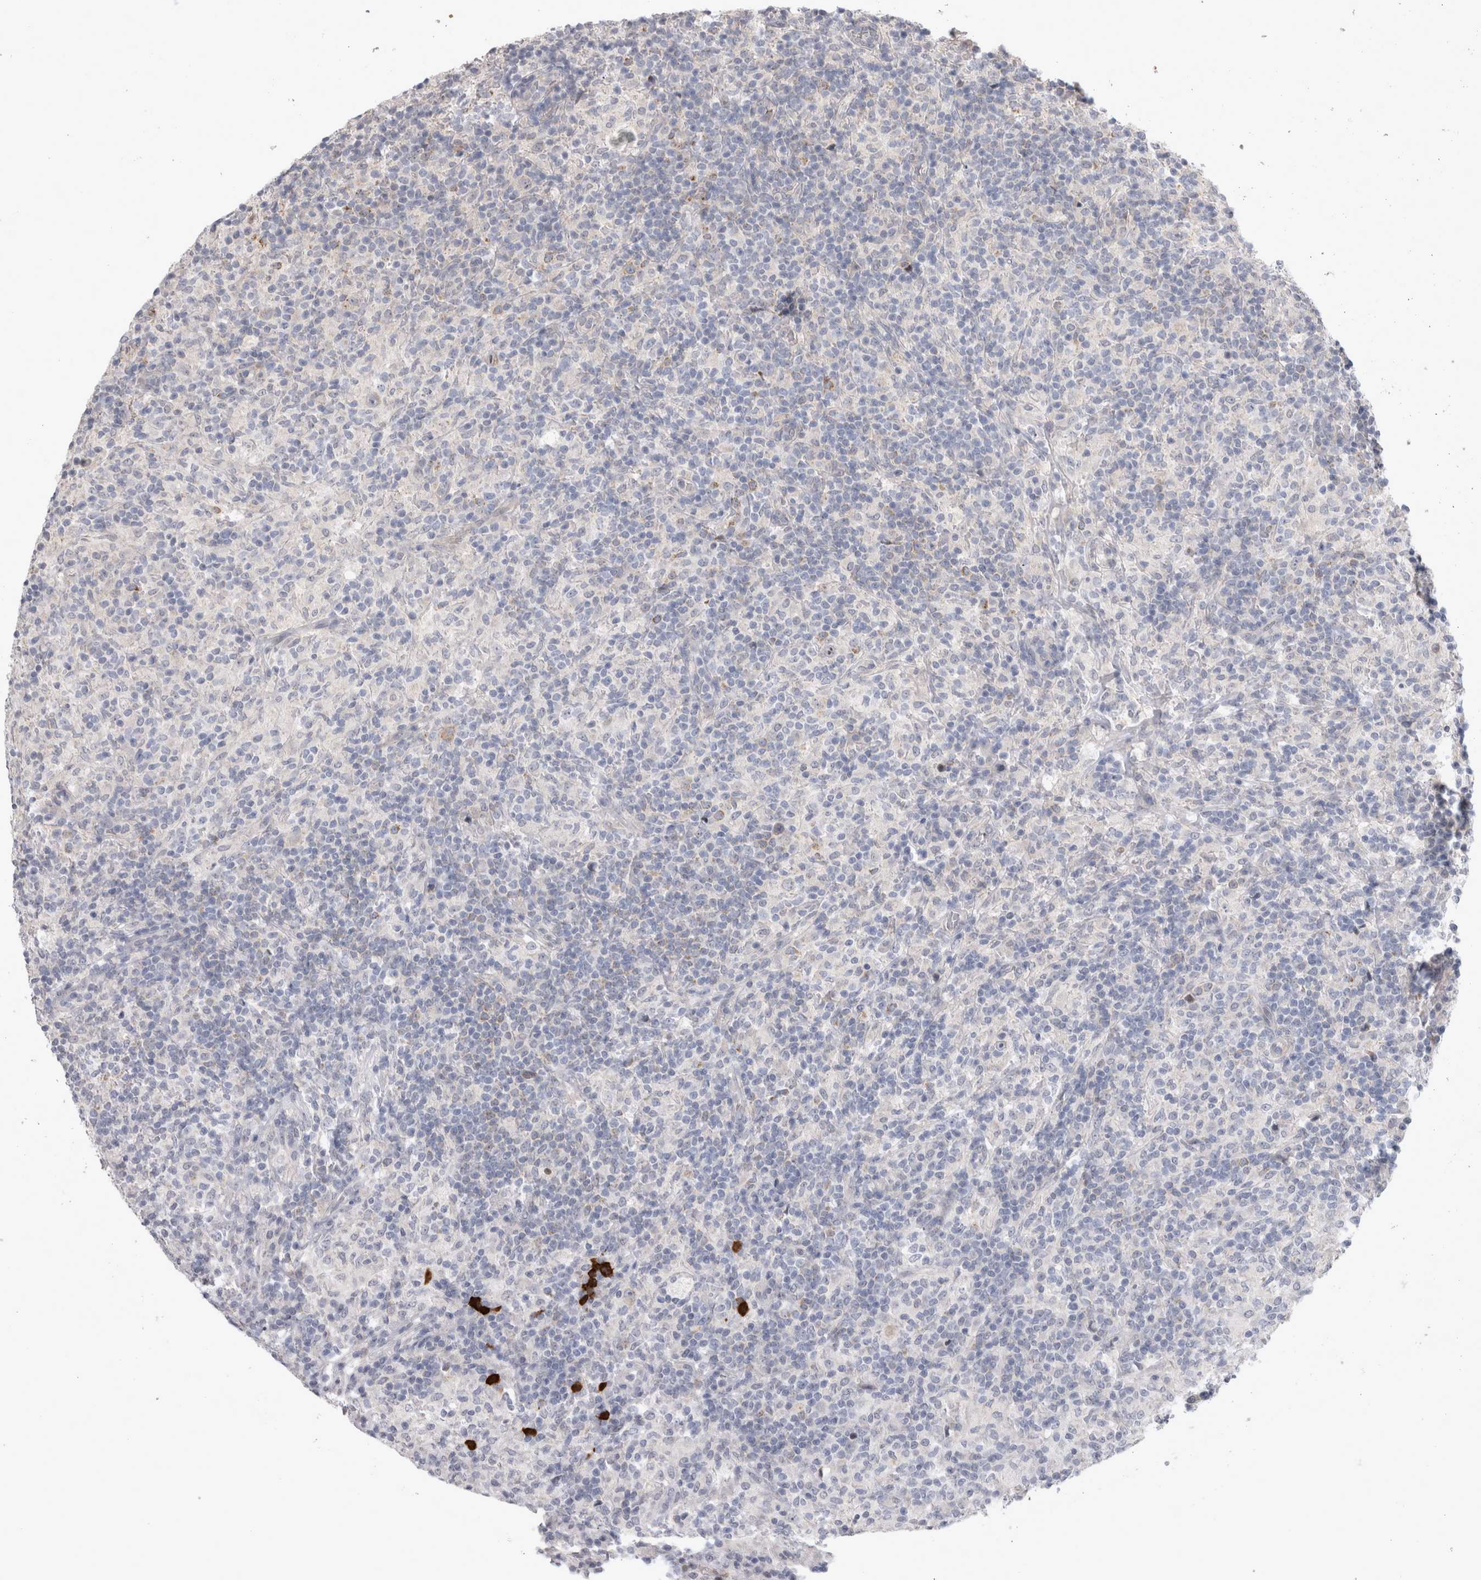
{"staining": {"intensity": "negative", "quantity": "none", "location": "none"}, "tissue": "lymphoma", "cell_type": "Tumor cells", "image_type": "cancer", "snomed": [{"axis": "morphology", "description": "Hodgkin's disease, NOS"}, {"axis": "topography", "description": "Lymph node"}], "caption": "Immunohistochemical staining of human Hodgkin's disease shows no significant positivity in tumor cells.", "gene": "IFI44", "patient": {"sex": "male", "age": 70}}